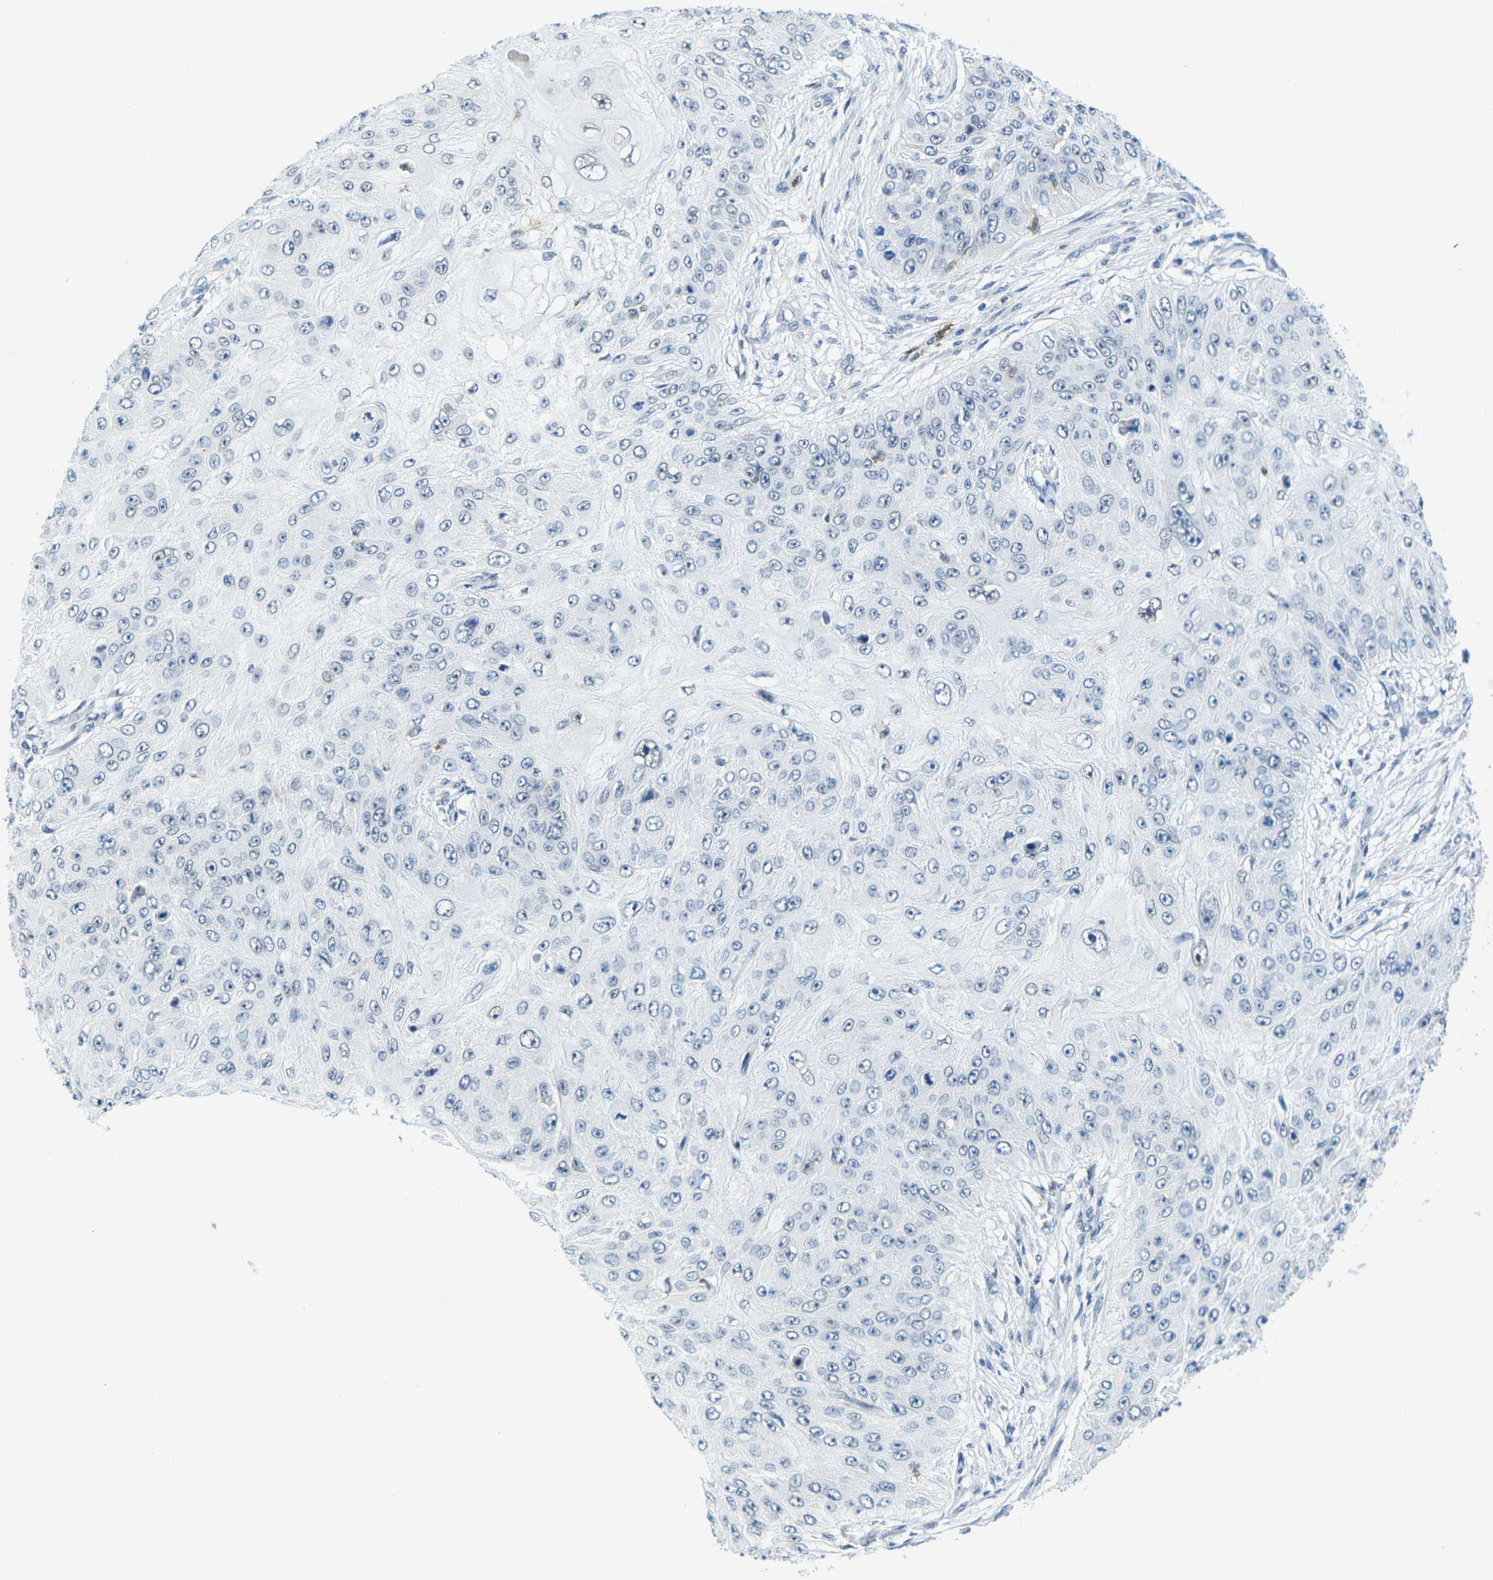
{"staining": {"intensity": "negative", "quantity": "none", "location": "none"}, "tissue": "skin cancer", "cell_type": "Tumor cells", "image_type": "cancer", "snomed": [{"axis": "morphology", "description": "Squamous cell carcinoma, NOS"}, {"axis": "topography", "description": "Skin"}], "caption": "DAB immunohistochemical staining of squamous cell carcinoma (skin) shows no significant positivity in tumor cells.", "gene": "CD3D", "patient": {"sex": "female", "age": 80}}